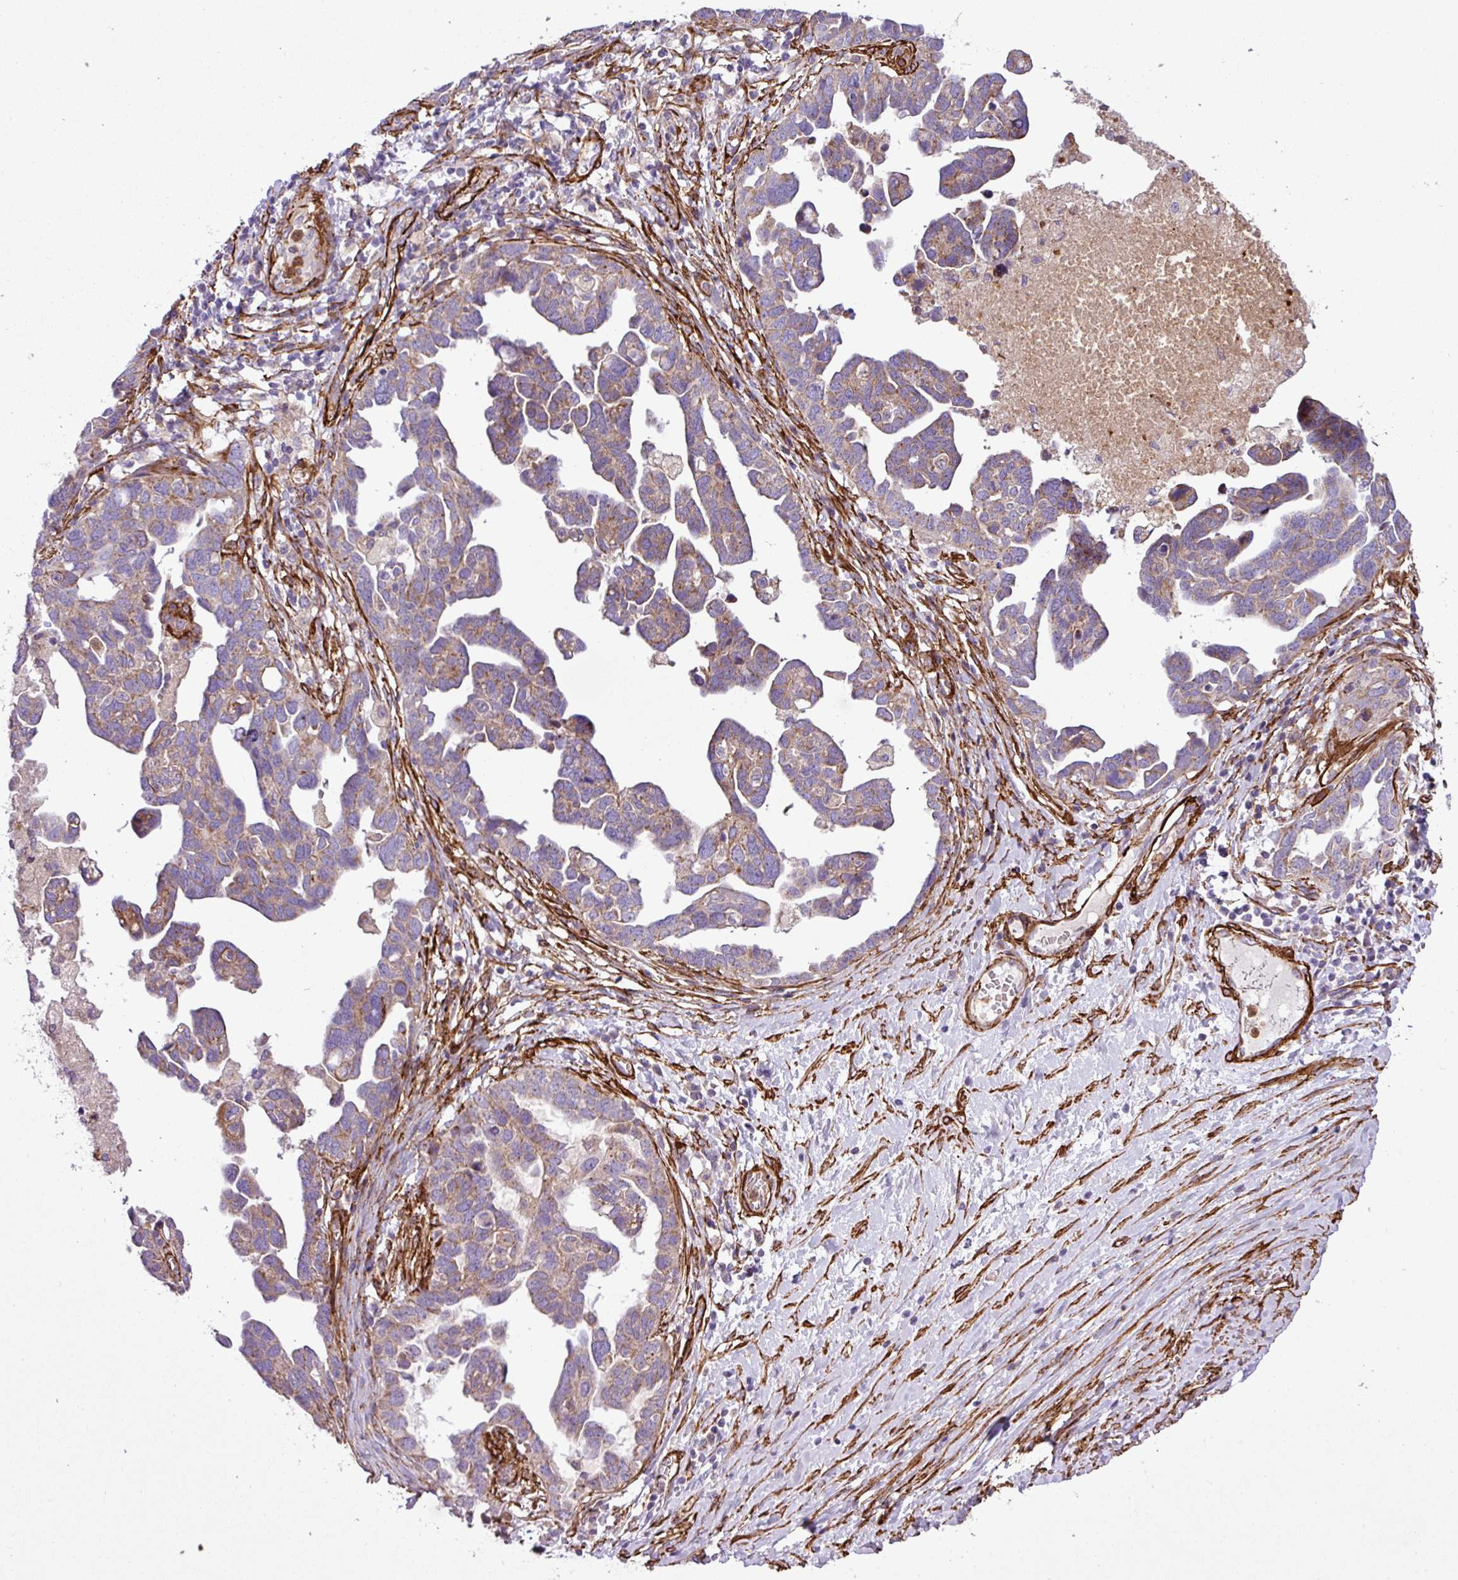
{"staining": {"intensity": "moderate", "quantity": "25%-75%", "location": "cytoplasmic/membranous"}, "tissue": "ovarian cancer", "cell_type": "Tumor cells", "image_type": "cancer", "snomed": [{"axis": "morphology", "description": "Cystadenocarcinoma, serous, NOS"}, {"axis": "topography", "description": "Ovary"}], "caption": "The immunohistochemical stain labels moderate cytoplasmic/membranous expression in tumor cells of ovarian serous cystadenocarcinoma tissue. Ihc stains the protein in brown and the nuclei are stained blue.", "gene": "FAM47E", "patient": {"sex": "female", "age": 54}}